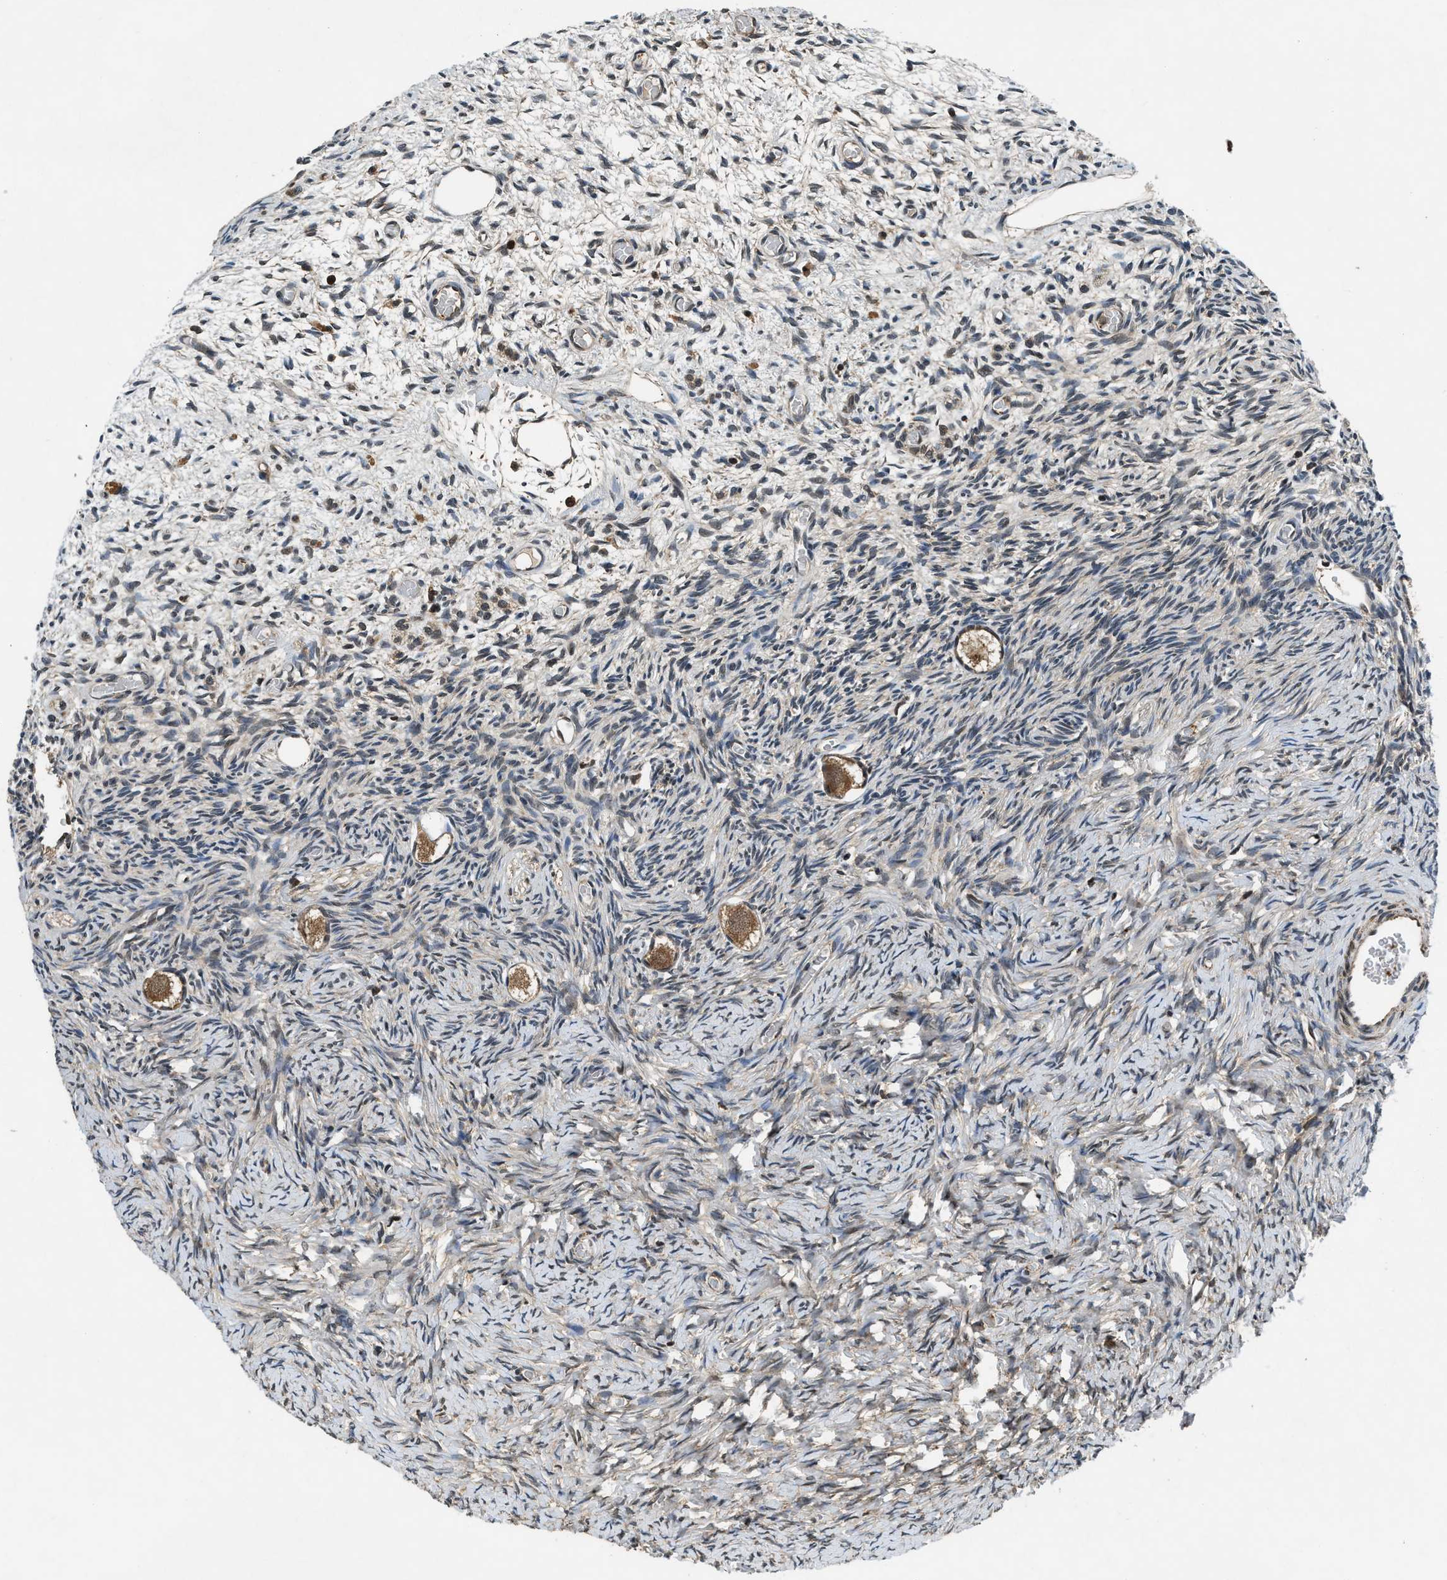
{"staining": {"intensity": "moderate", "quantity": ">75%", "location": "cytoplasmic/membranous"}, "tissue": "ovary", "cell_type": "Follicle cells", "image_type": "normal", "snomed": [{"axis": "morphology", "description": "Normal tissue, NOS"}, {"axis": "topography", "description": "Ovary"}], "caption": "Protein staining shows moderate cytoplasmic/membranous positivity in approximately >75% of follicle cells in benign ovary.", "gene": "RPS6KB1", "patient": {"sex": "female", "age": 27}}